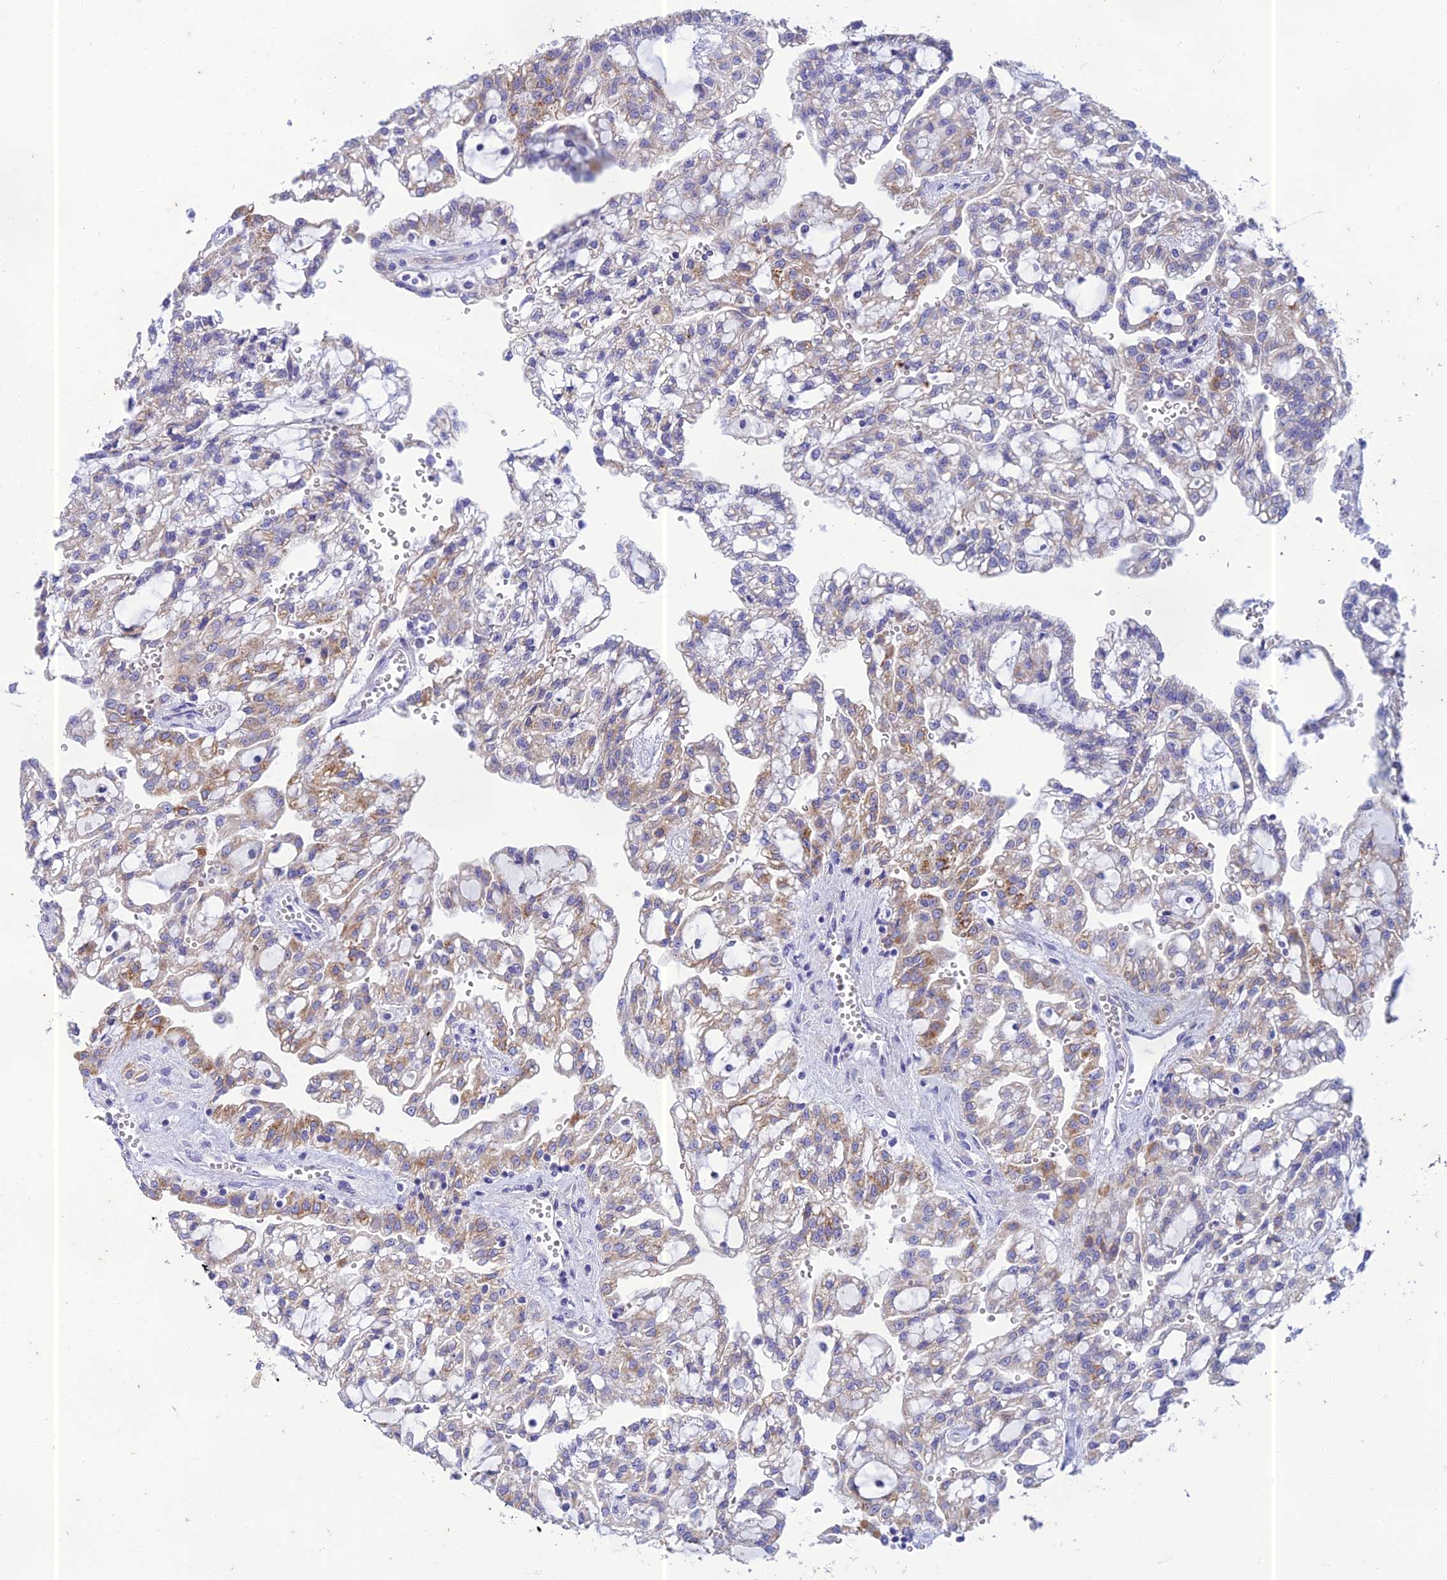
{"staining": {"intensity": "moderate", "quantity": "25%-75%", "location": "cytoplasmic/membranous"}, "tissue": "renal cancer", "cell_type": "Tumor cells", "image_type": "cancer", "snomed": [{"axis": "morphology", "description": "Adenocarcinoma, NOS"}, {"axis": "topography", "description": "Kidney"}], "caption": "IHC image of human renal adenocarcinoma stained for a protein (brown), which shows medium levels of moderate cytoplasmic/membranous staining in approximately 25%-75% of tumor cells.", "gene": "PTCD2", "patient": {"sex": "male", "age": 63}}